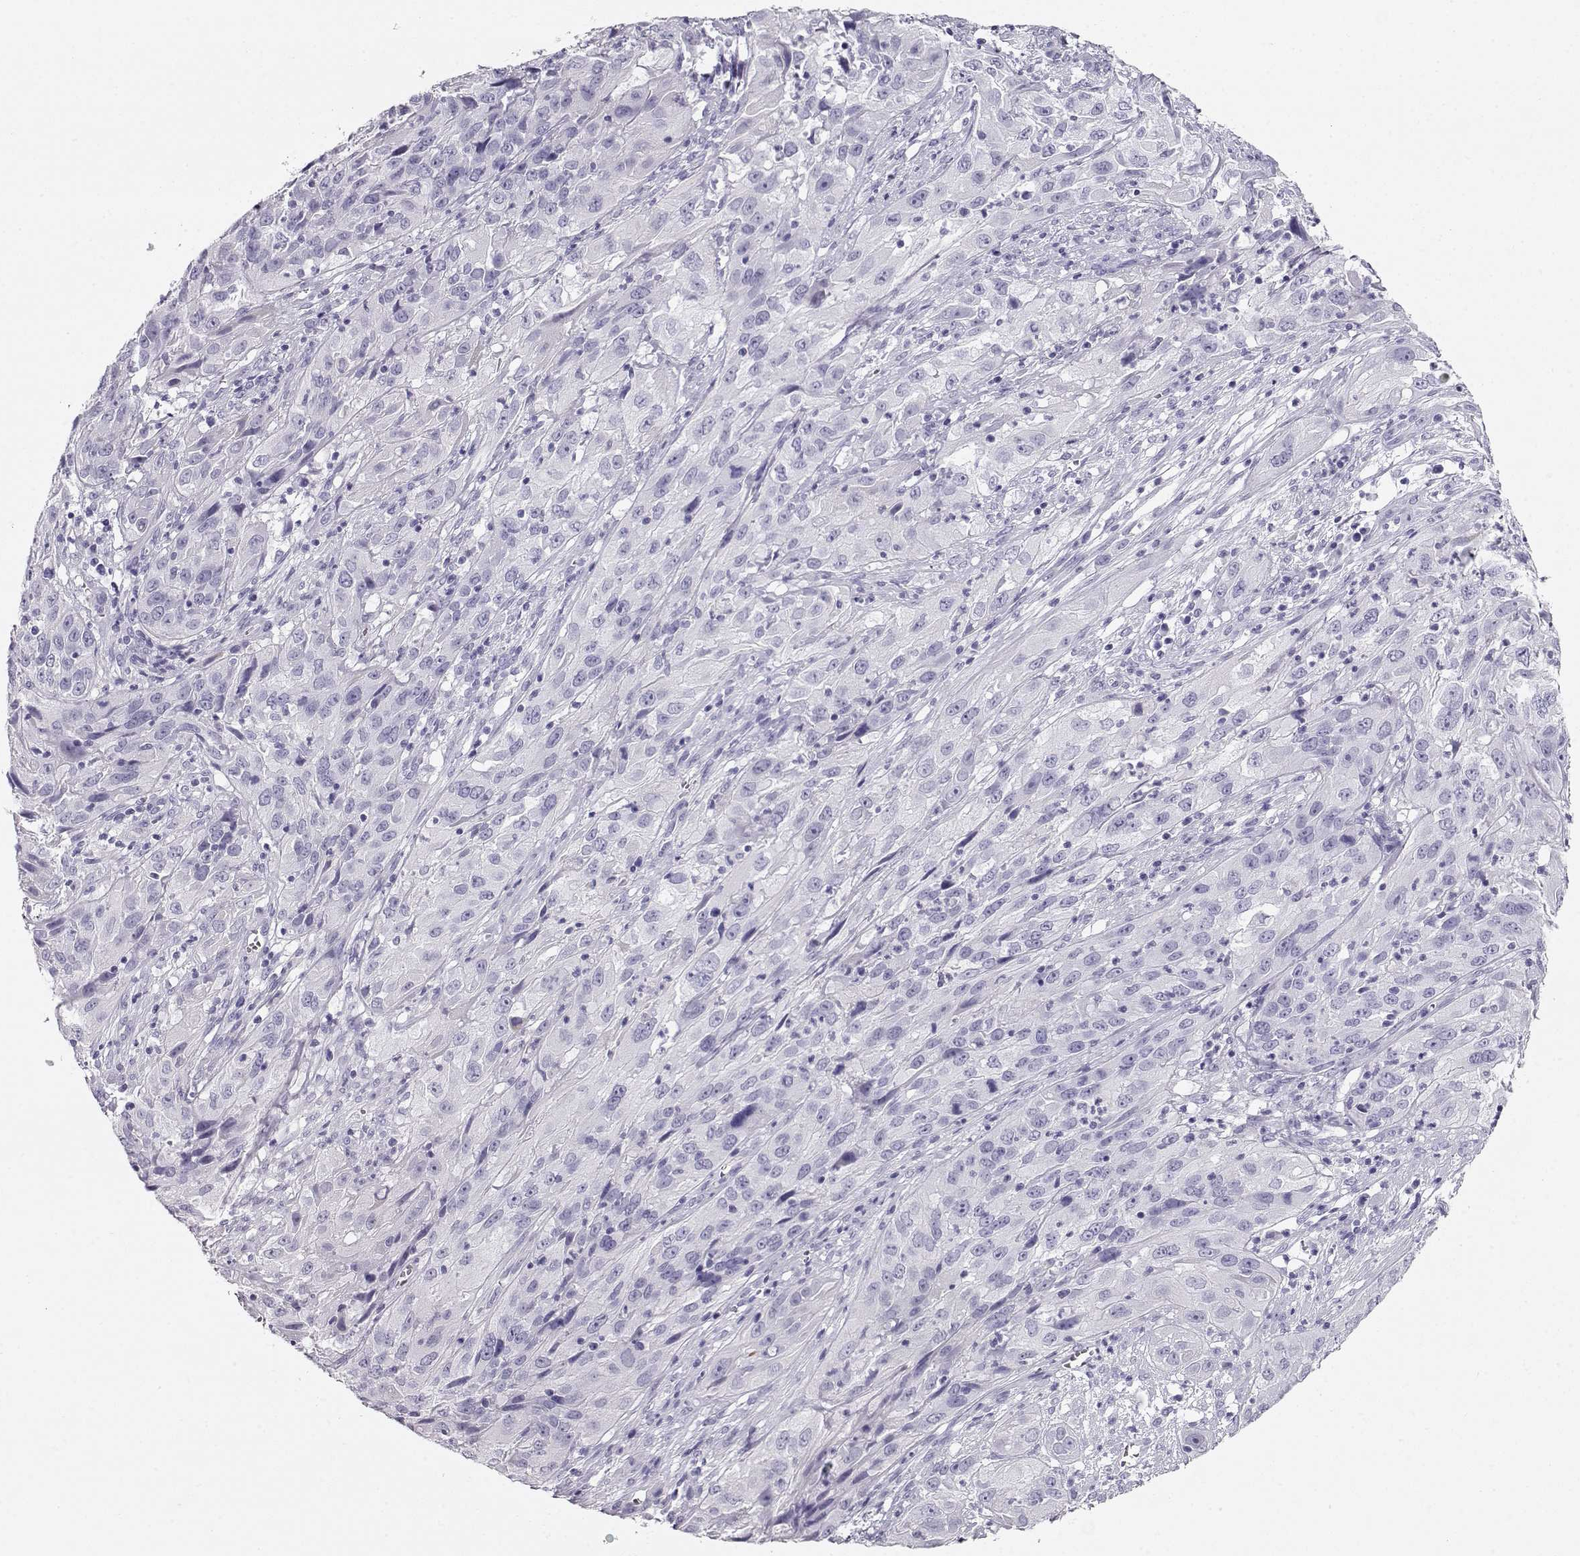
{"staining": {"intensity": "negative", "quantity": "none", "location": "none"}, "tissue": "cervical cancer", "cell_type": "Tumor cells", "image_type": "cancer", "snomed": [{"axis": "morphology", "description": "Squamous cell carcinoma, NOS"}, {"axis": "topography", "description": "Cervix"}], "caption": "This is a histopathology image of IHC staining of cervical cancer (squamous cell carcinoma), which shows no positivity in tumor cells.", "gene": "ACTN2", "patient": {"sex": "female", "age": 32}}